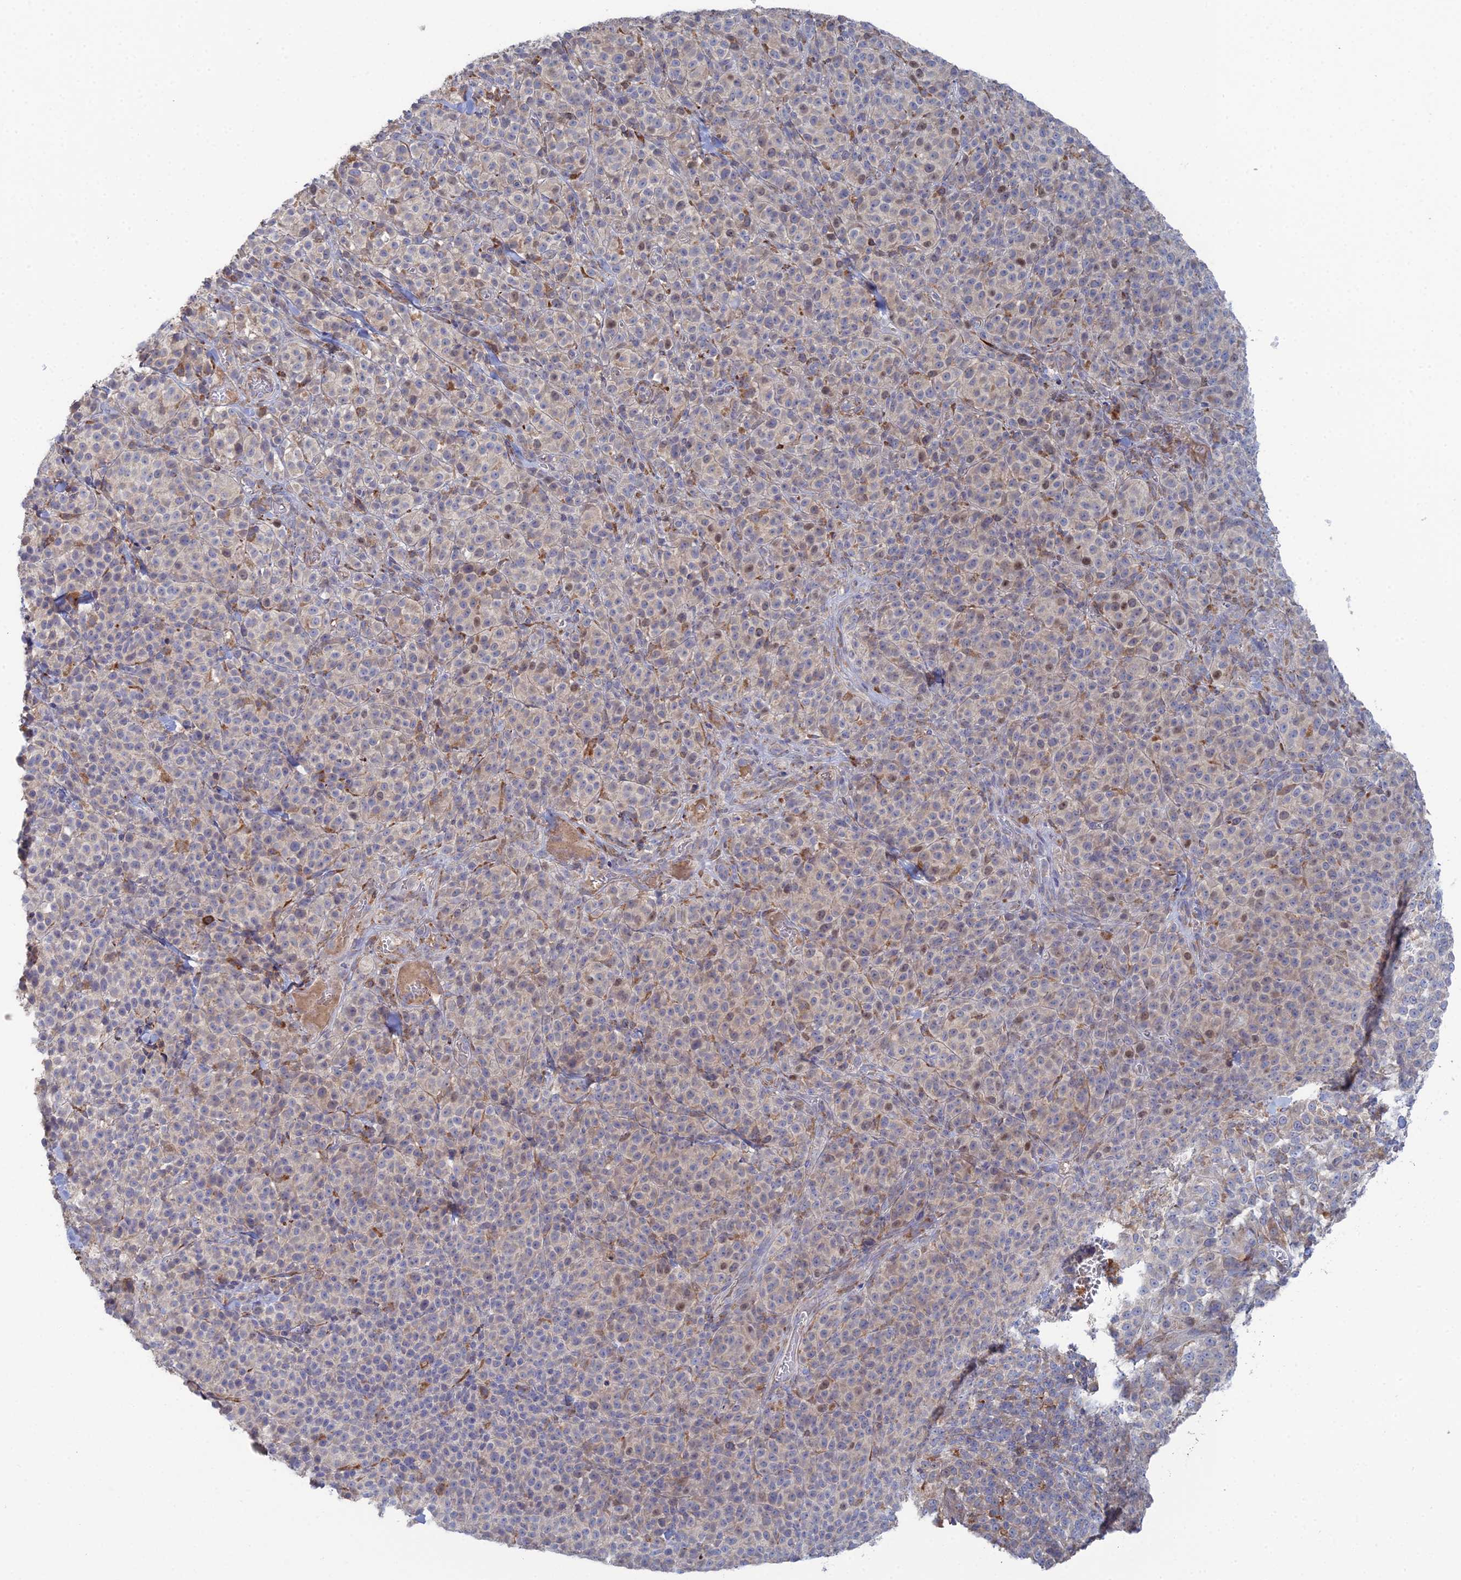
{"staining": {"intensity": "weak", "quantity": "<25%", "location": "cytoplasmic/membranous"}, "tissue": "melanoma", "cell_type": "Tumor cells", "image_type": "cancer", "snomed": [{"axis": "morphology", "description": "Normal tissue, NOS"}, {"axis": "morphology", "description": "Malignant melanoma, NOS"}, {"axis": "topography", "description": "Skin"}], "caption": "This is an immunohistochemistry micrograph of human malignant melanoma. There is no staining in tumor cells.", "gene": "TRAPPC6A", "patient": {"sex": "female", "age": 34}}